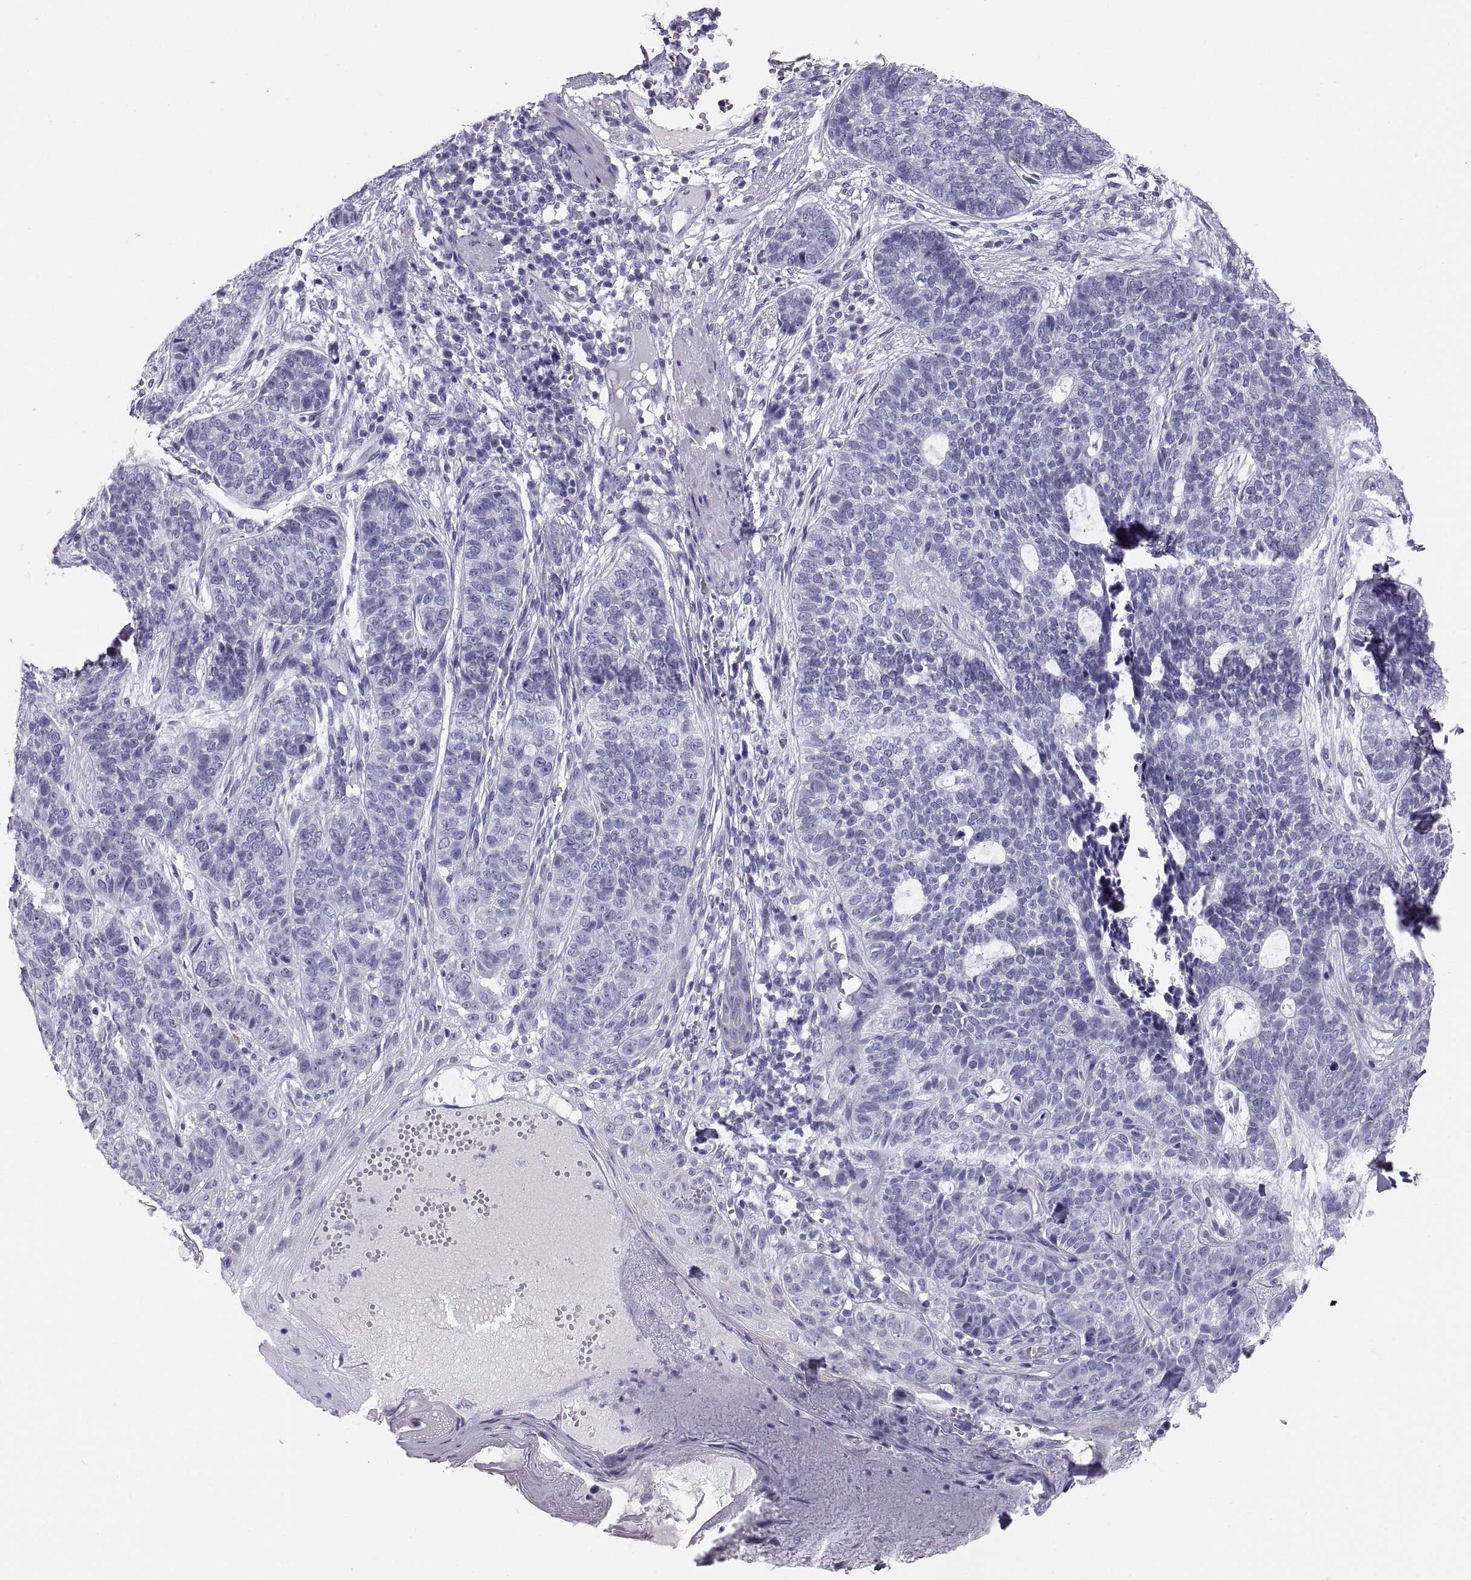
{"staining": {"intensity": "negative", "quantity": "none", "location": "none"}, "tissue": "skin cancer", "cell_type": "Tumor cells", "image_type": "cancer", "snomed": [{"axis": "morphology", "description": "Basal cell carcinoma"}, {"axis": "topography", "description": "Skin"}], "caption": "Immunohistochemical staining of human basal cell carcinoma (skin) demonstrates no significant expression in tumor cells. (IHC, brightfield microscopy, high magnification).", "gene": "PAX2", "patient": {"sex": "female", "age": 69}}